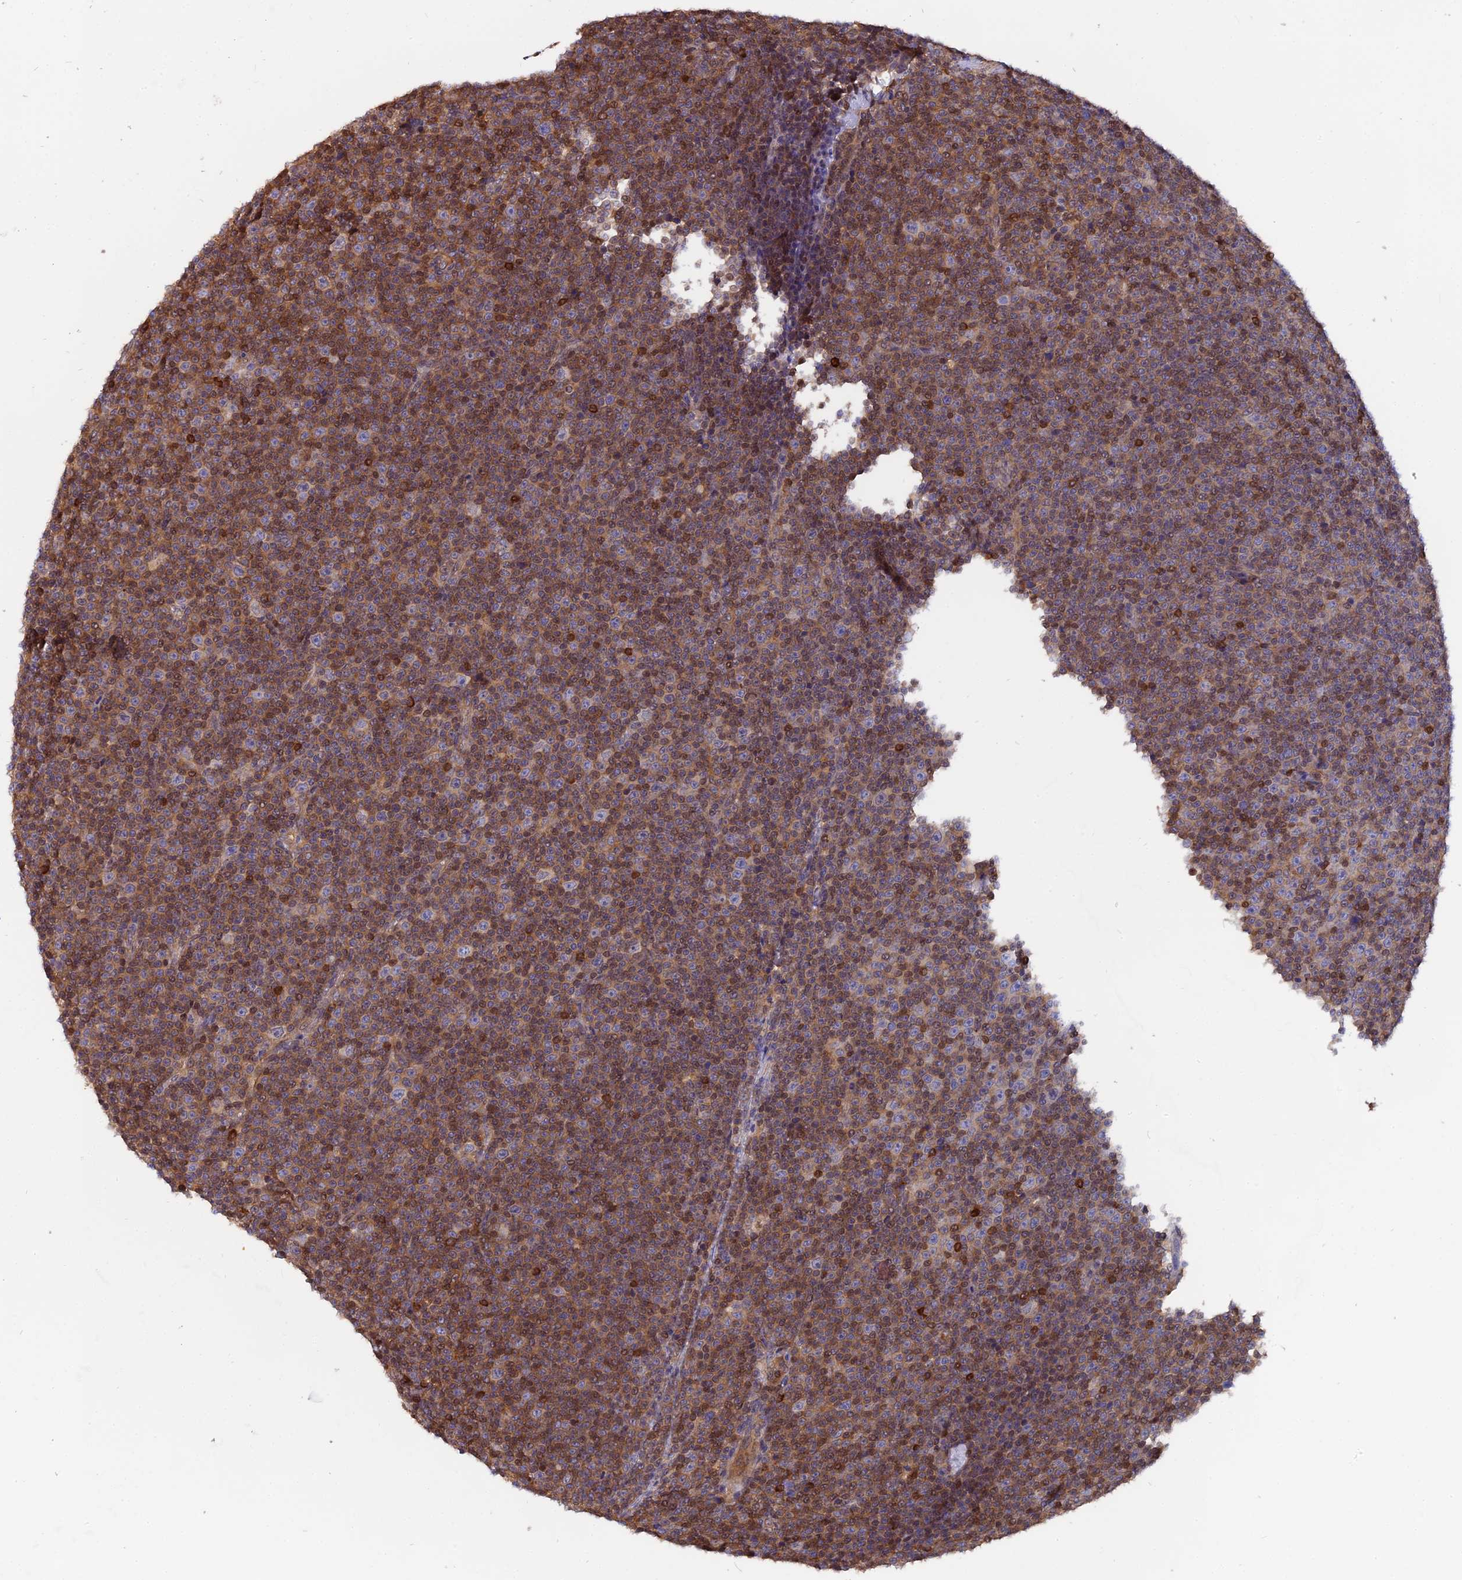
{"staining": {"intensity": "moderate", "quantity": "25%-75%", "location": "cytoplasmic/membranous,nuclear"}, "tissue": "lymphoma", "cell_type": "Tumor cells", "image_type": "cancer", "snomed": [{"axis": "morphology", "description": "Malignant lymphoma, non-Hodgkin's type, Low grade"}, {"axis": "topography", "description": "Lymph node"}], "caption": "Human low-grade malignant lymphoma, non-Hodgkin's type stained with a brown dye displays moderate cytoplasmic/membranous and nuclear positive expression in about 25%-75% of tumor cells.", "gene": "FAM118B", "patient": {"sex": "female", "age": 67}}